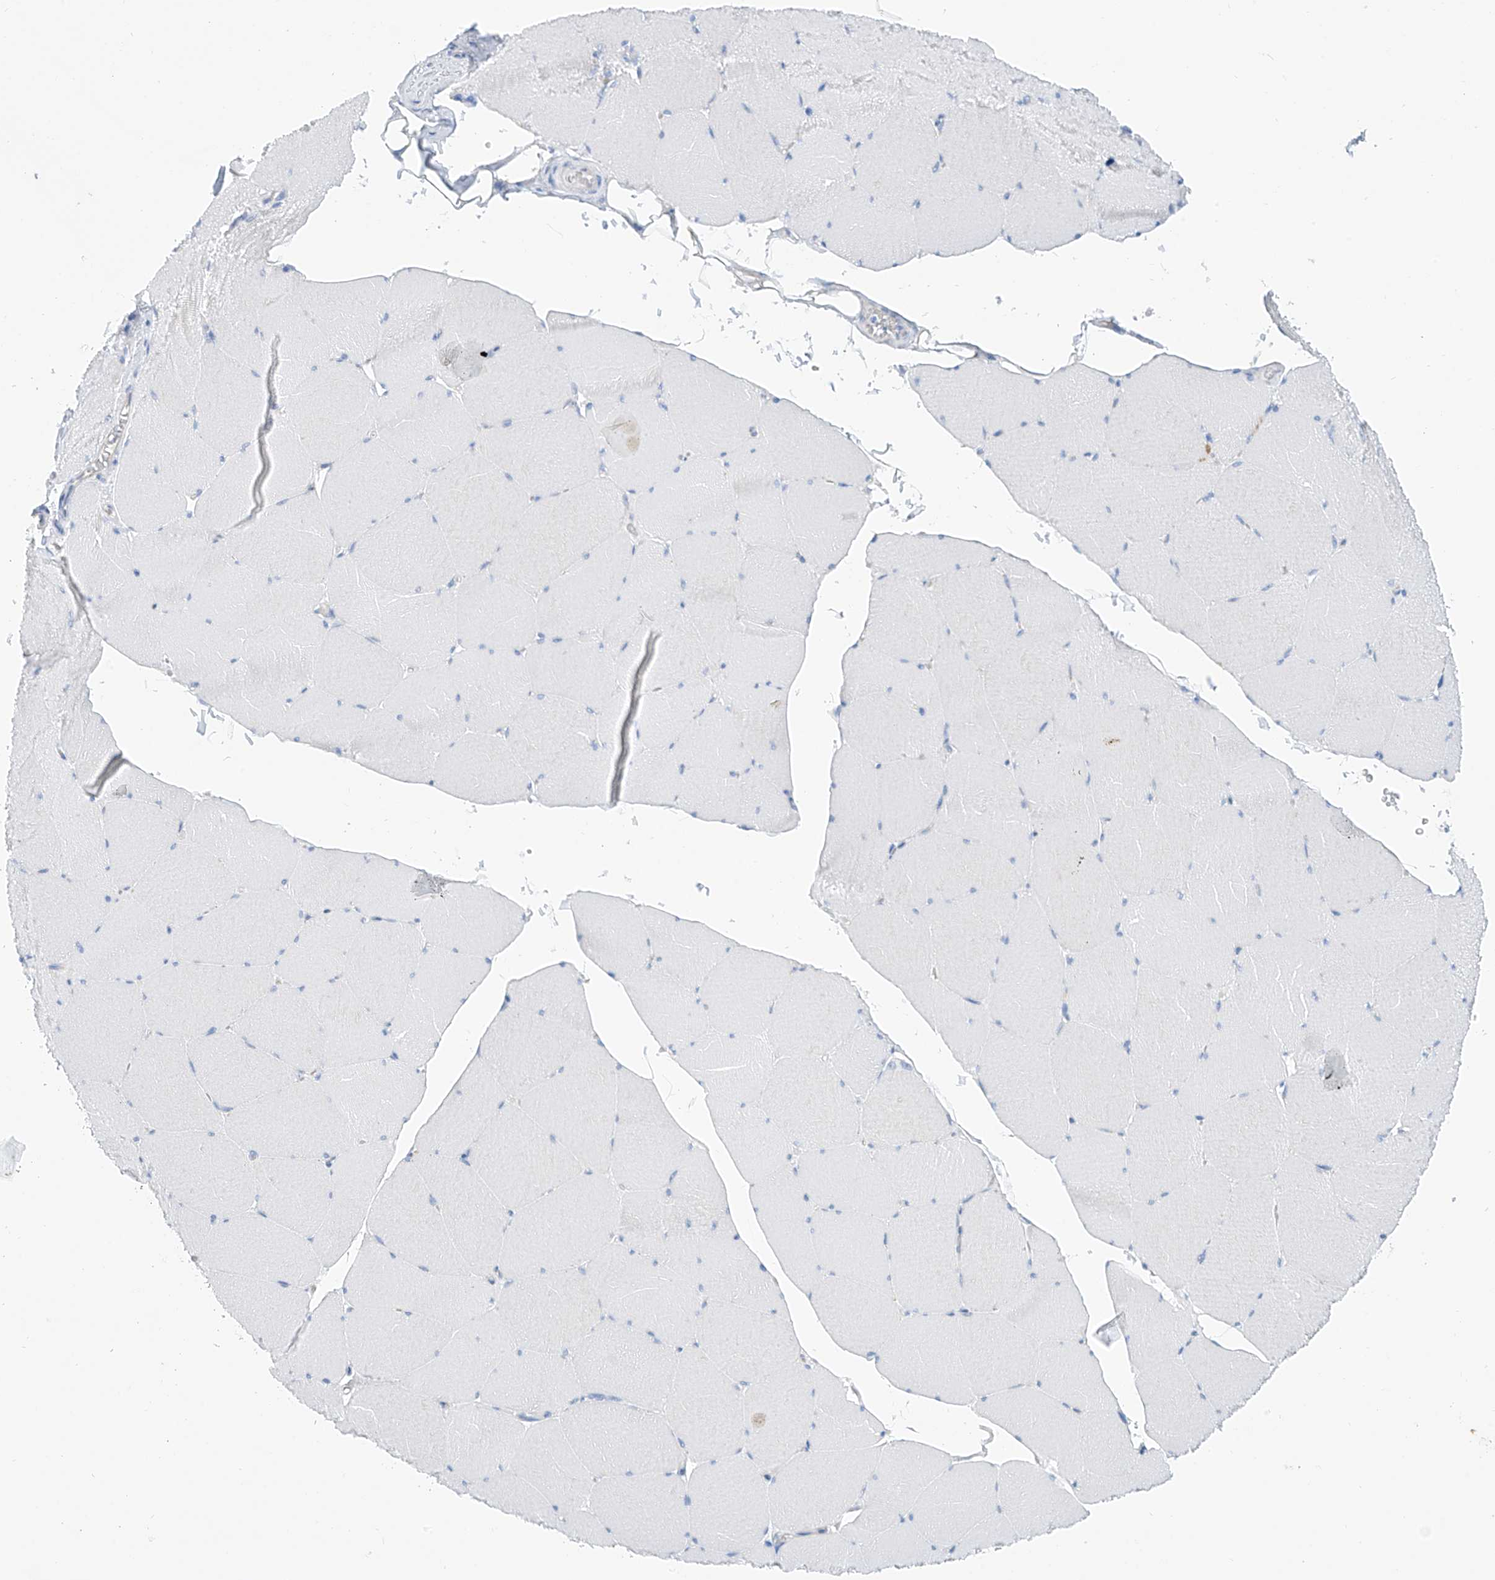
{"staining": {"intensity": "negative", "quantity": "none", "location": "none"}, "tissue": "skeletal muscle", "cell_type": "Myocytes", "image_type": "normal", "snomed": [{"axis": "morphology", "description": "Normal tissue, NOS"}, {"axis": "topography", "description": "Skeletal muscle"}, {"axis": "topography", "description": "Head-Neck"}], "caption": "Immunohistochemistry (IHC) micrograph of benign skeletal muscle: human skeletal muscle stained with DAB shows no significant protein staining in myocytes. Brightfield microscopy of IHC stained with DAB (brown) and hematoxylin (blue), captured at high magnification.", "gene": "PIK3C2B", "patient": {"sex": "male", "age": 66}}